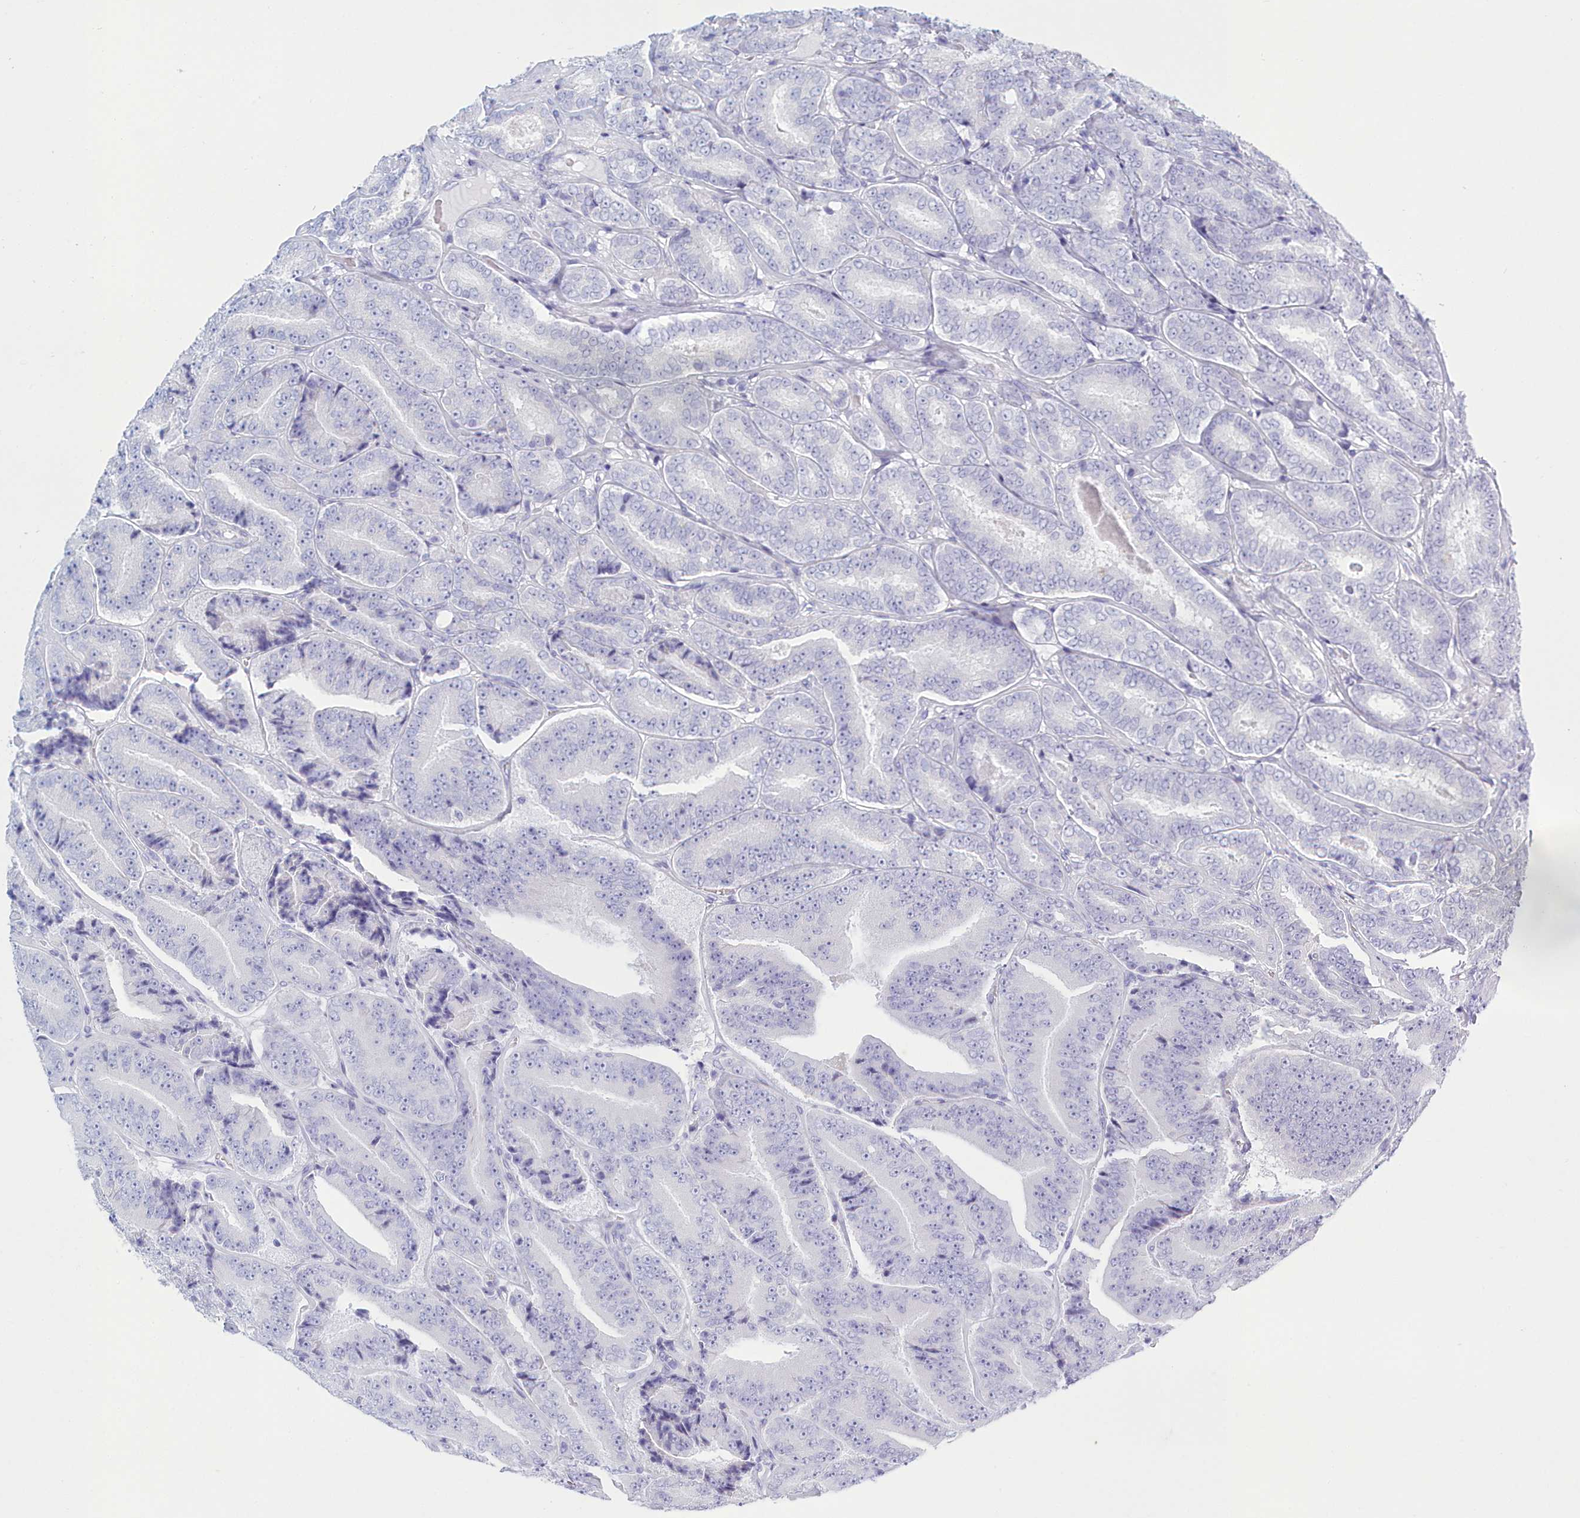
{"staining": {"intensity": "negative", "quantity": "none", "location": "none"}, "tissue": "prostate cancer", "cell_type": "Tumor cells", "image_type": "cancer", "snomed": [{"axis": "morphology", "description": "Adenocarcinoma, High grade"}, {"axis": "topography", "description": "Prostate"}], "caption": "The immunohistochemistry (IHC) photomicrograph has no significant positivity in tumor cells of prostate high-grade adenocarcinoma tissue. (Brightfield microscopy of DAB (3,3'-diaminobenzidine) IHC at high magnification).", "gene": "TMEM97", "patient": {"sex": "male", "age": 72}}